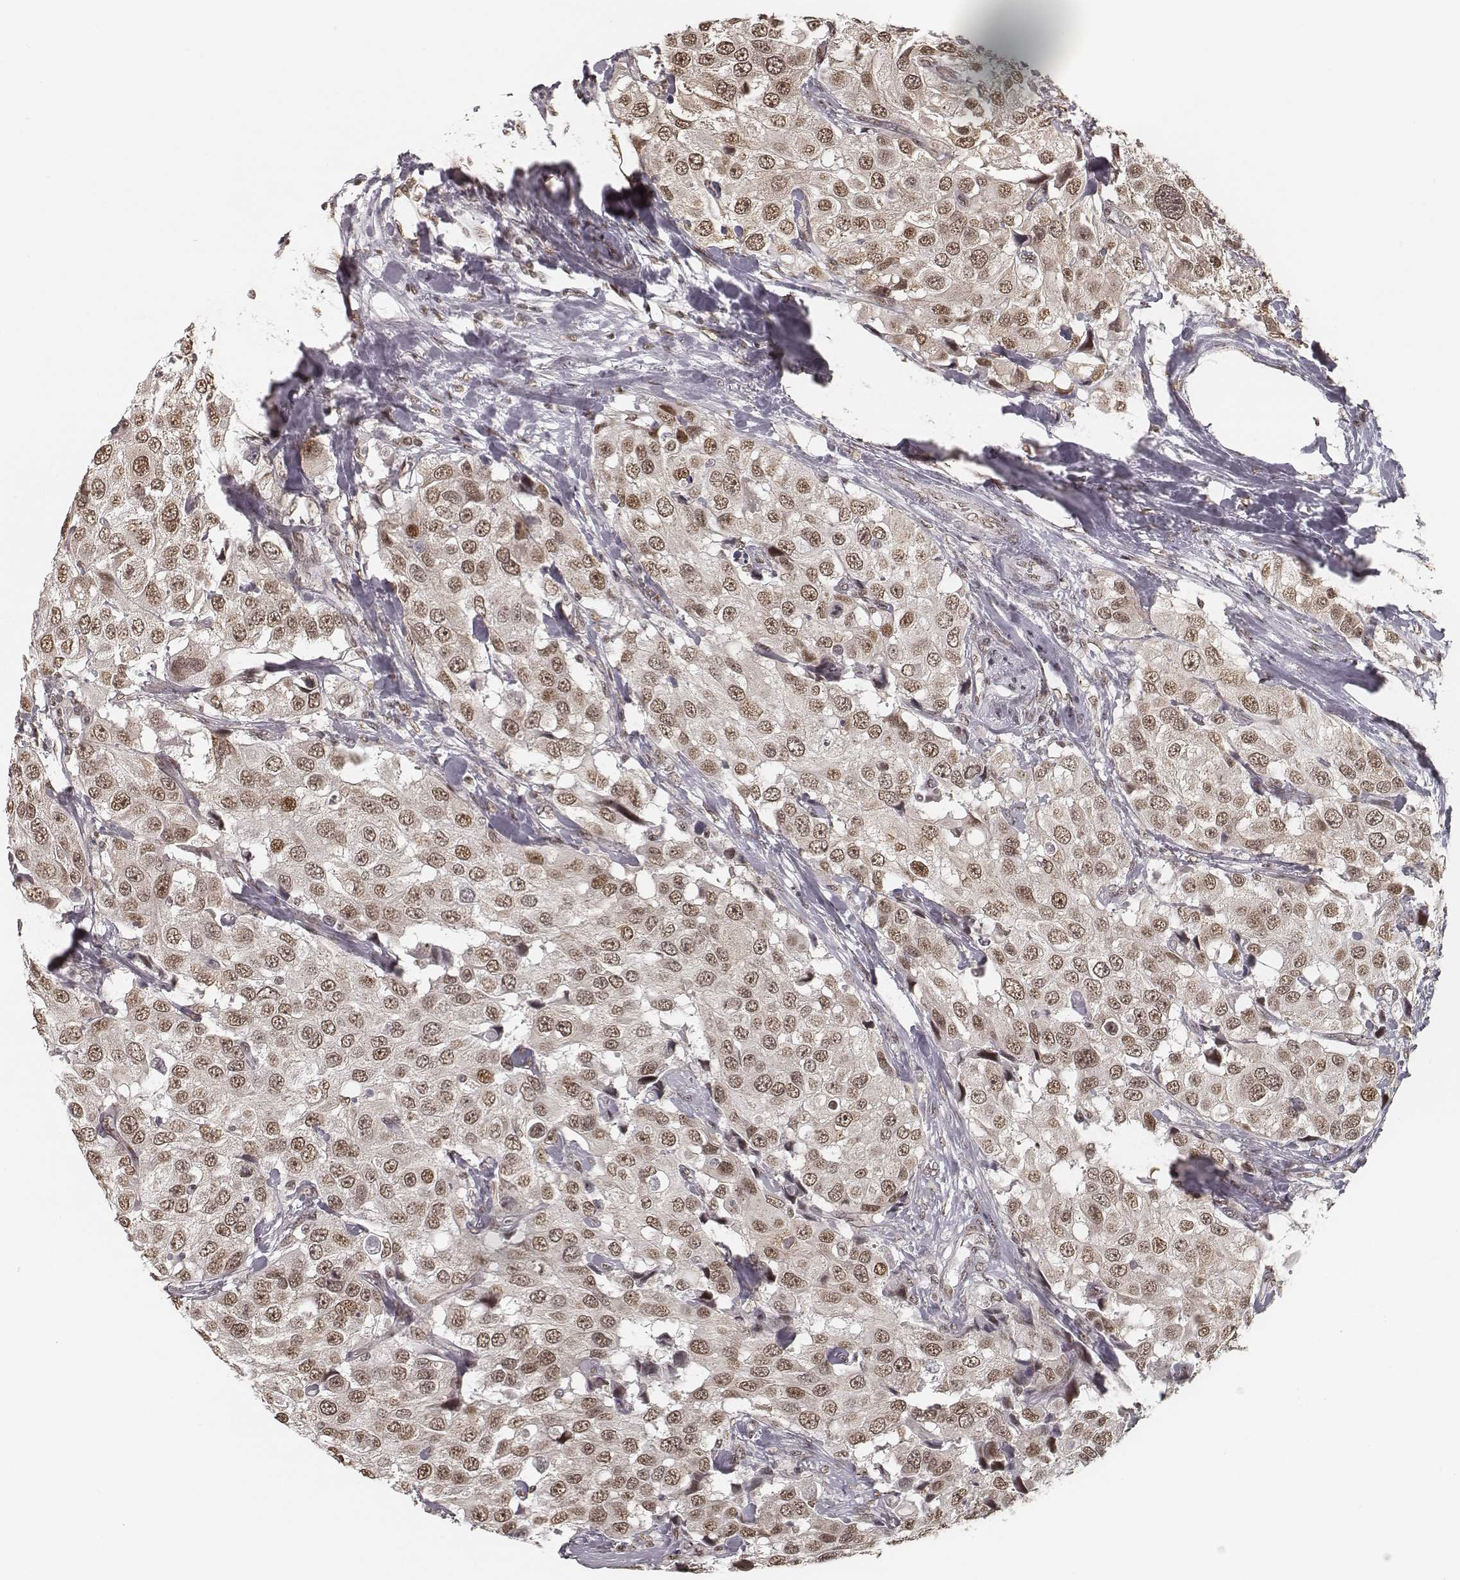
{"staining": {"intensity": "moderate", "quantity": ">75%", "location": "nuclear"}, "tissue": "urothelial cancer", "cell_type": "Tumor cells", "image_type": "cancer", "snomed": [{"axis": "morphology", "description": "Urothelial carcinoma, High grade"}, {"axis": "topography", "description": "Urinary bladder"}], "caption": "Tumor cells display medium levels of moderate nuclear expression in about >75% of cells in human urothelial carcinoma (high-grade). (DAB IHC, brown staining for protein, blue staining for nuclei).", "gene": "HMGA2", "patient": {"sex": "female", "age": 64}}